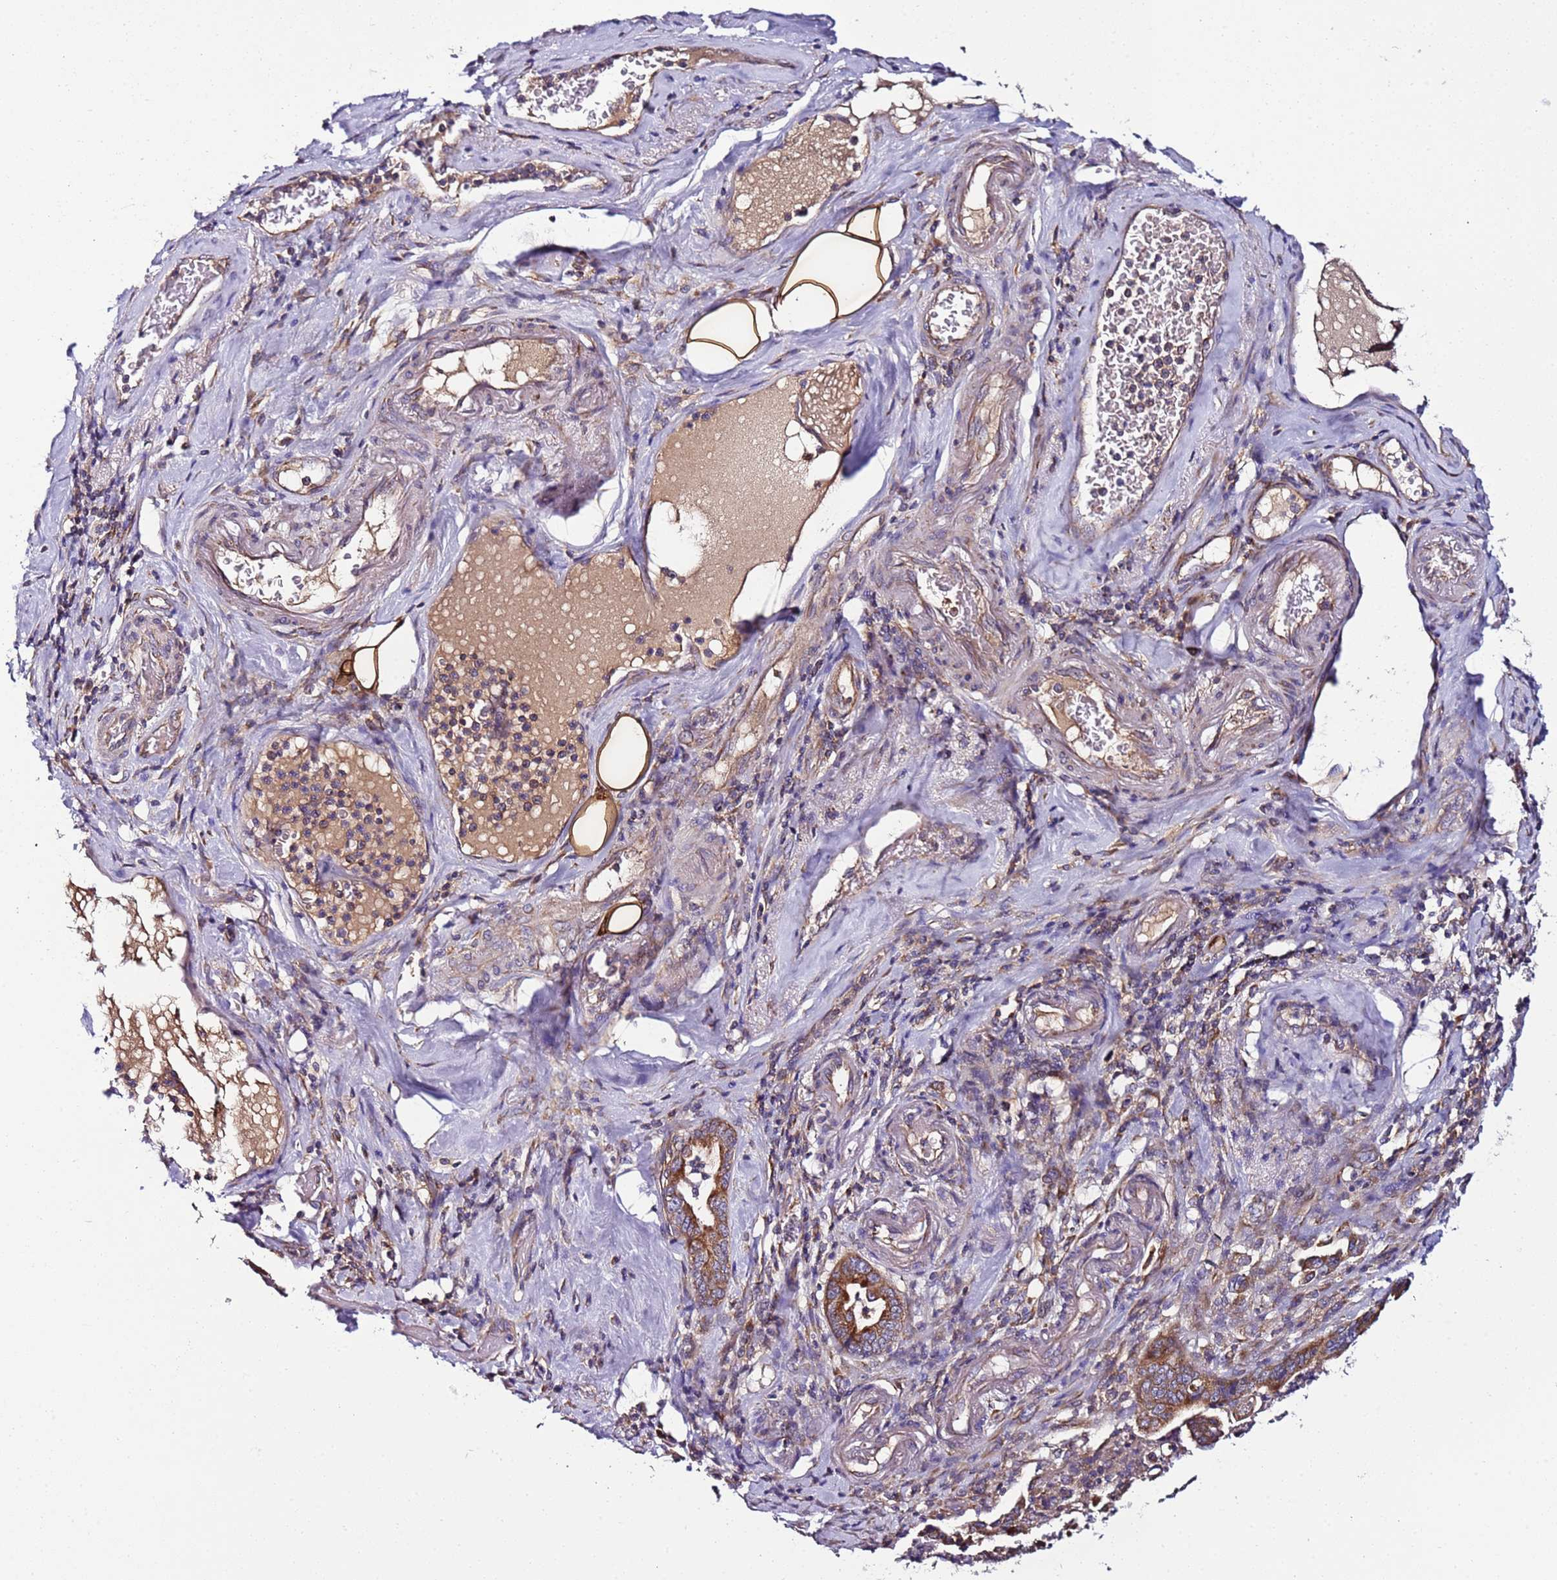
{"staining": {"intensity": "strong", "quantity": ">75%", "location": "cytoplasmic/membranous"}, "tissue": "pancreatic cancer", "cell_type": "Tumor cells", "image_type": "cancer", "snomed": [{"axis": "morphology", "description": "Adenocarcinoma, NOS"}, {"axis": "topography", "description": "Pancreas"}], "caption": "Immunohistochemical staining of human adenocarcinoma (pancreatic) shows strong cytoplasmic/membranous protein staining in approximately >75% of tumor cells. Immunohistochemistry (ihc) stains the protein in brown and the nuclei are stained blue.", "gene": "C19orf12", "patient": {"sex": "male", "age": 70}}